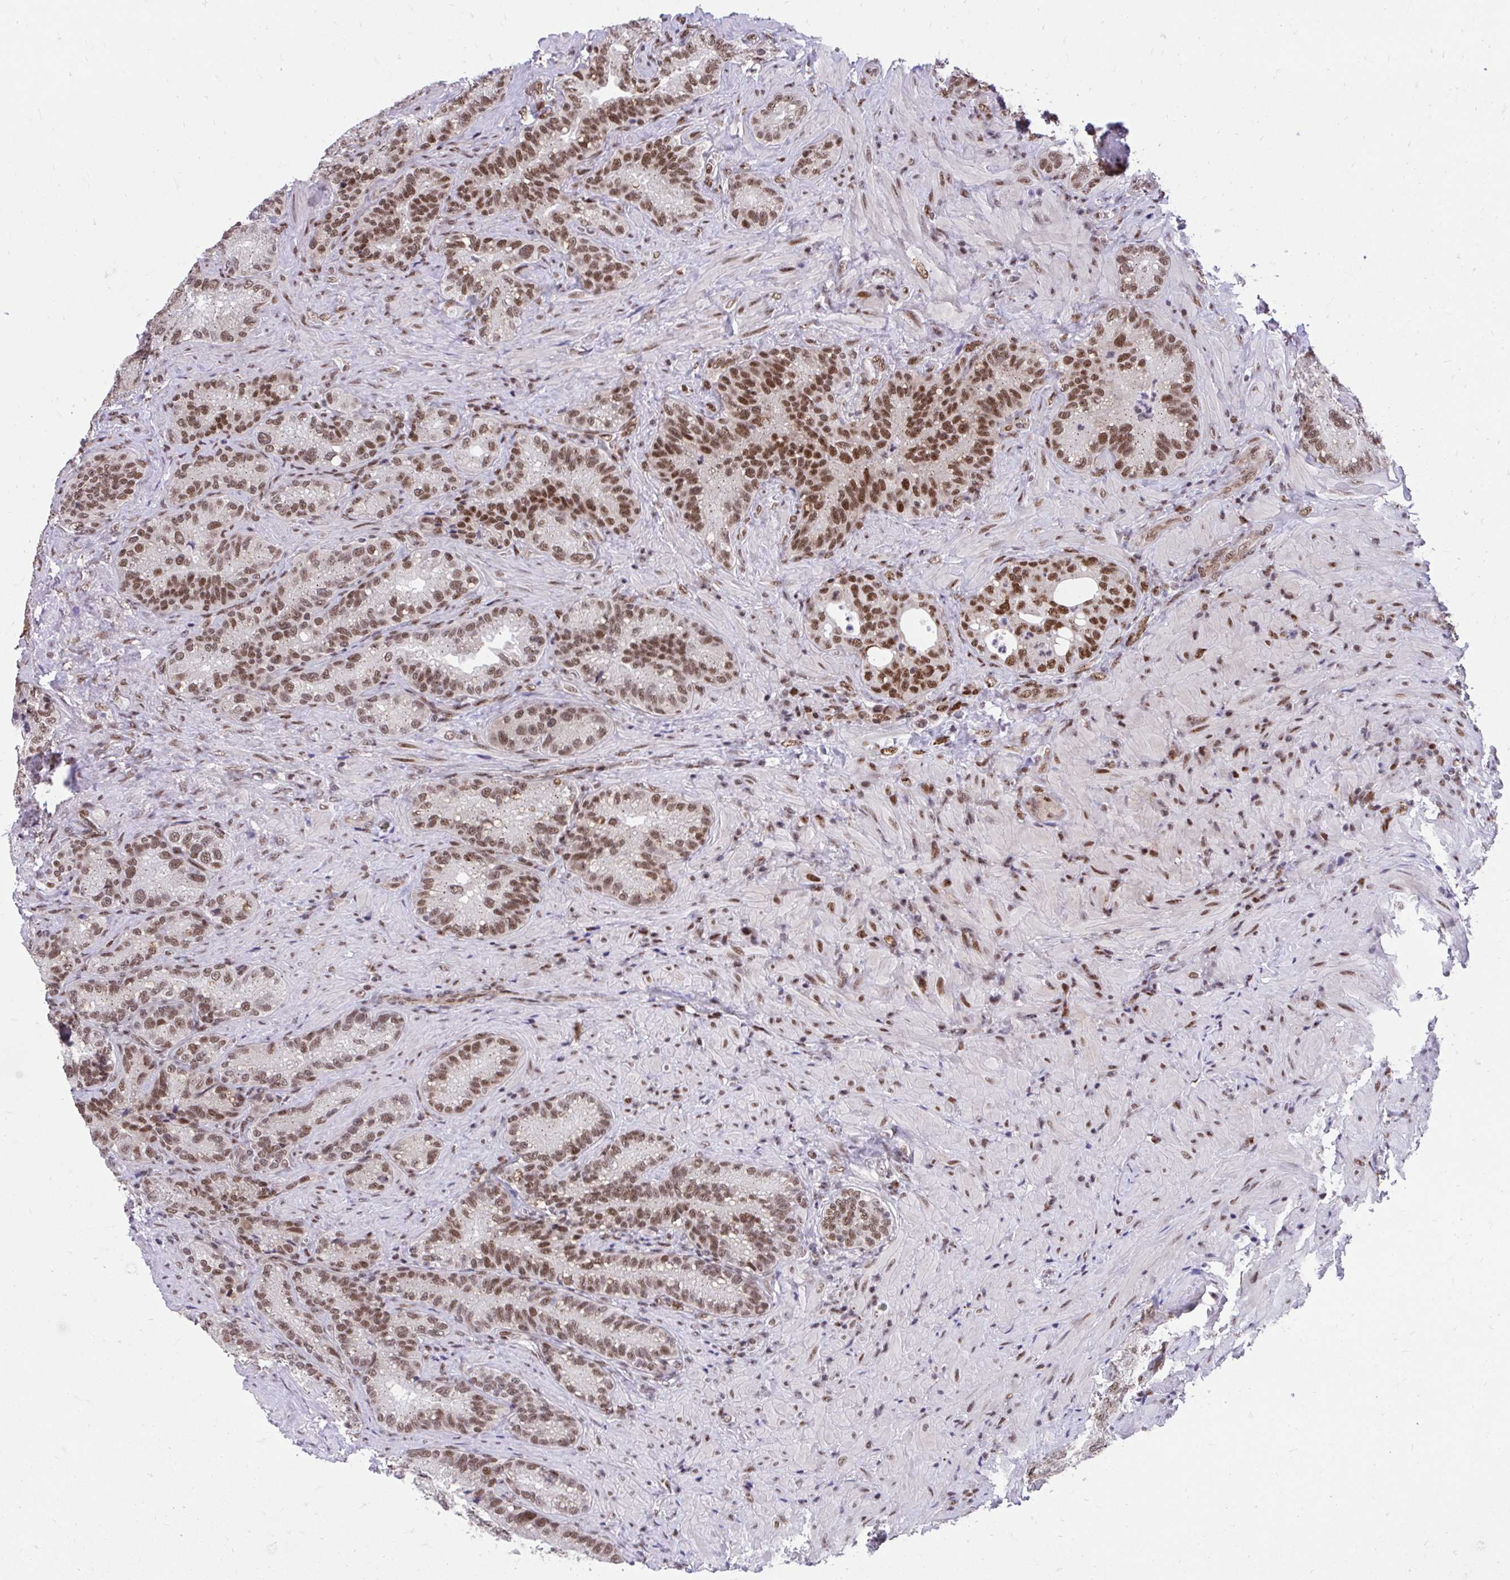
{"staining": {"intensity": "moderate", "quantity": ">75%", "location": "nuclear"}, "tissue": "seminal vesicle", "cell_type": "Glandular cells", "image_type": "normal", "snomed": [{"axis": "morphology", "description": "Normal tissue, NOS"}, {"axis": "topography", "description": "Seminal veicle"}], "caption": "A brown stain shows moderate nuclear expression of a protein in glandular cells of normal human seminal vesicle.", "gene": "HOXA4", "patient": {"sex": "male", "age": 68}}